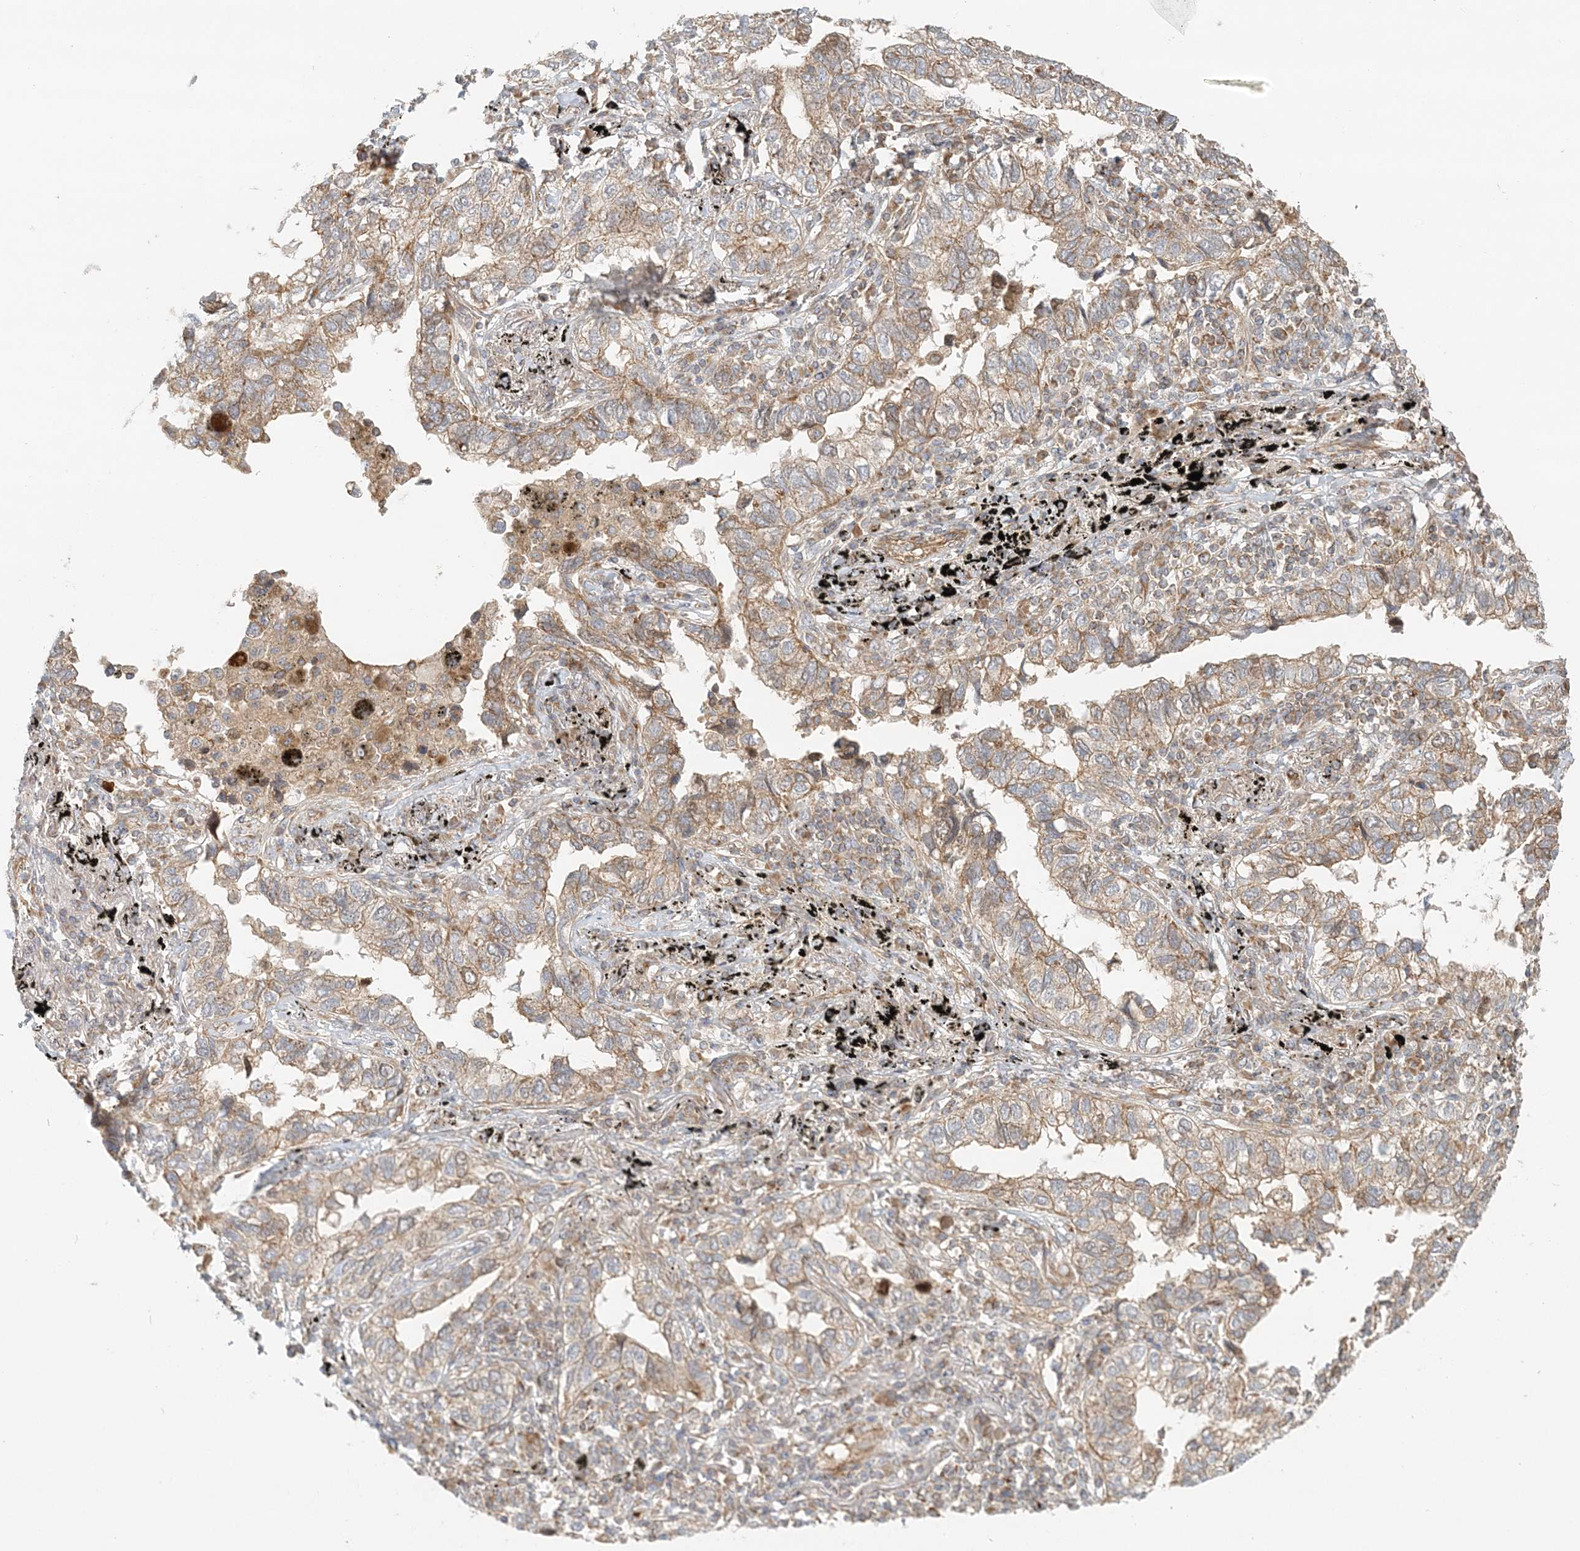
{"staining": {"intensity": "moderate", "quantity": ">75%", "location": "cytoplasmic/membranous"}, "tissue": "lung cancer", "cell_type": "Tumor cells", "image_type": "cancer", "snomed": [{"axis": "morphology", "description": "Adenocarcinoma, NOS"}, {"axis": "topography", "description": "Lung"}], "caption": "A micrograph of human adenocarcinoma (lung) stained for a protein exhibits moderate cytoplasmic/membranous brown staining in tumor cells.", "gene": "KIAA0232", "patient": {"sex": "male", "age": 65}}